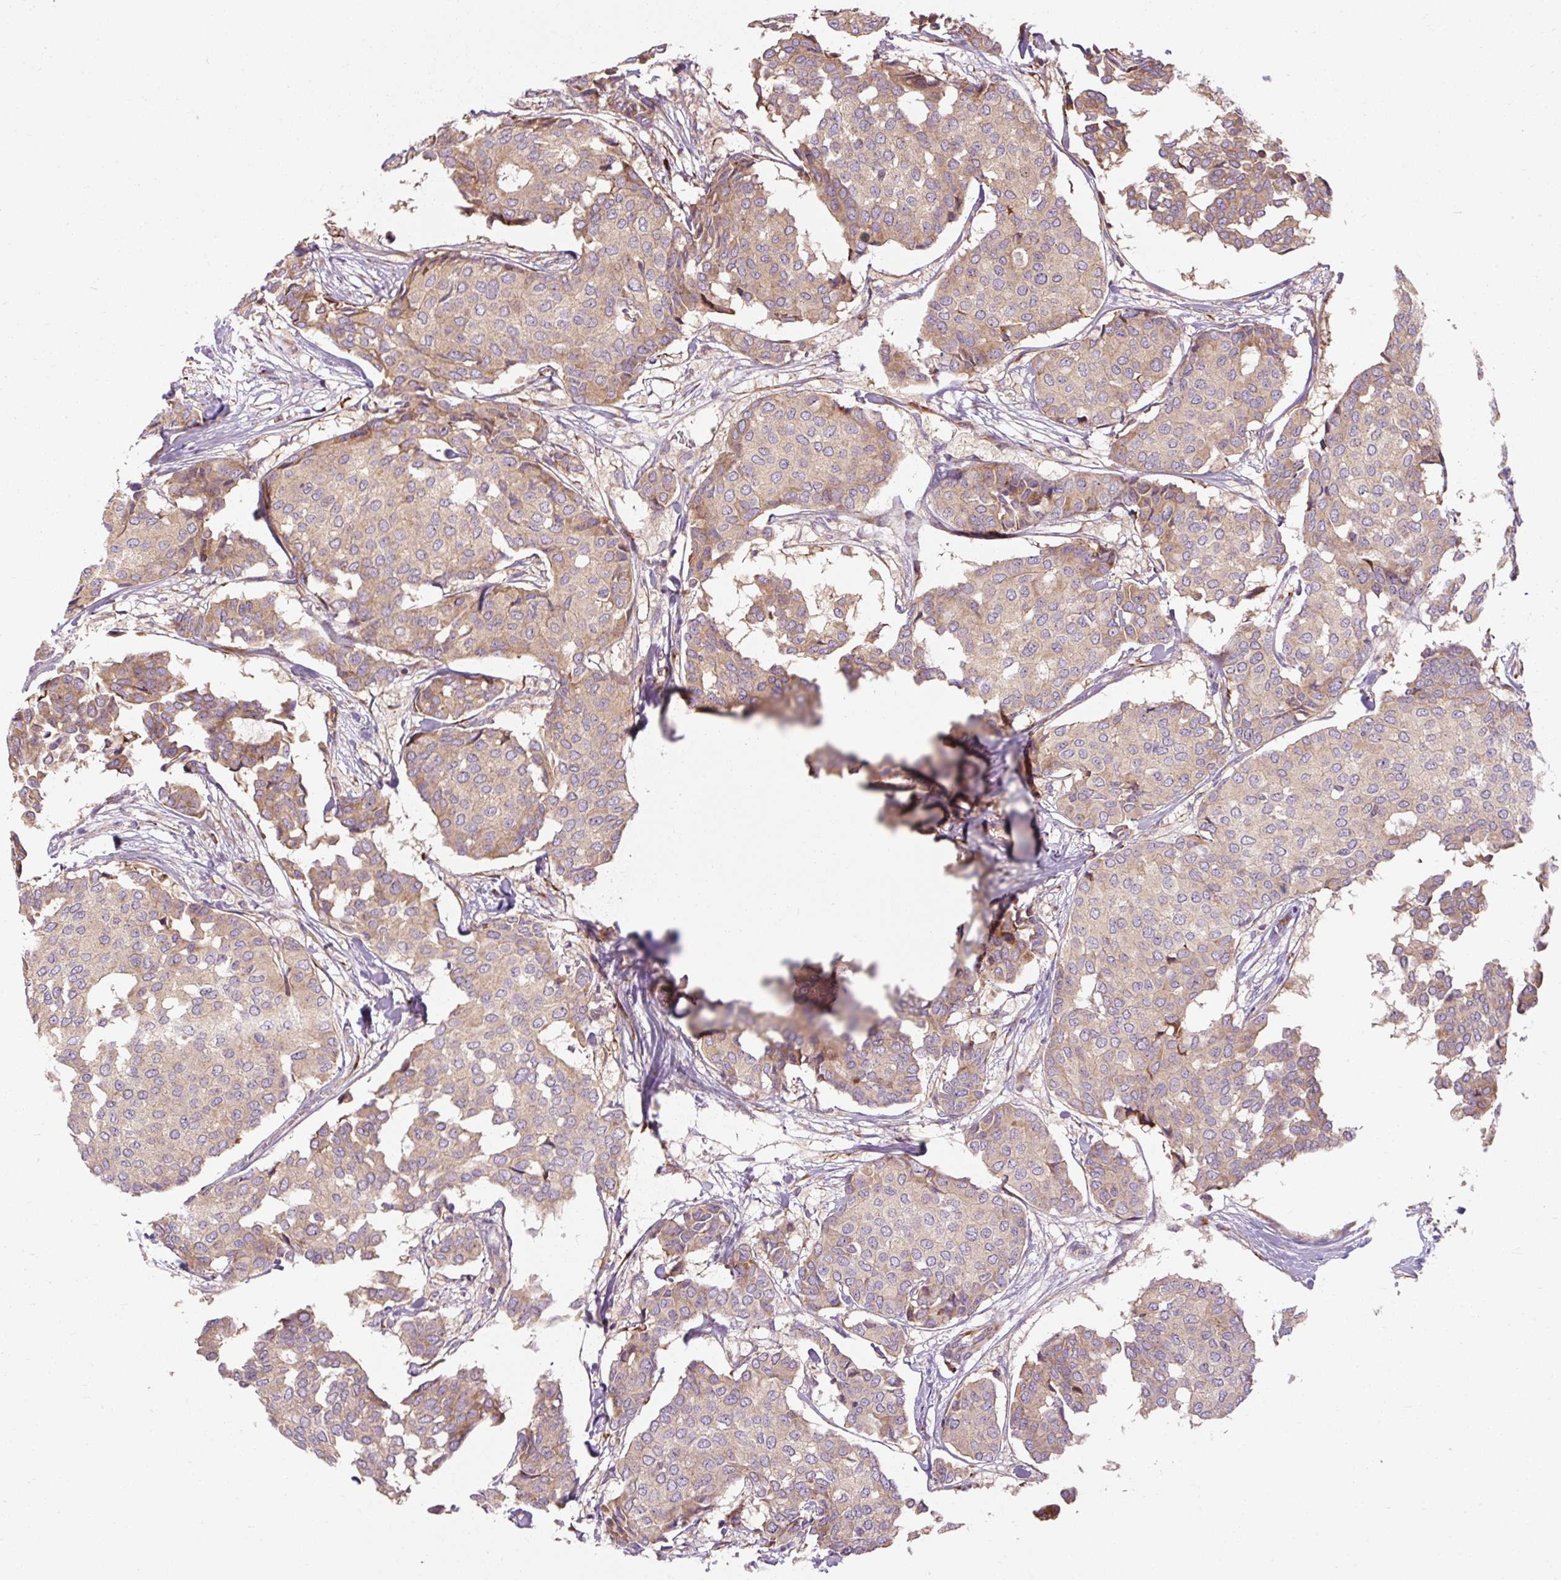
{"staining": {"intensity": "moderate", "quantity": "25%-75%", "location": "cytoplasmic/membranous"}, "tissue": "breast cancer", "cell_type": "Tumor cells", "image_type": "cancer", "snomed": [{"axis": "morphology", "description": "Duct carcinoma"}, {"axis": "topography", "description": "Breast"}], "caption": "DAB immunohistochemical staining of invasive ductal carcinoma (breast) displays moderate cytoplasmic/membranous protein expression in about 25%-75% of tumor cells. (IHC, brightfield microscopy, high magnification).", "gene": "PRSS48", "patient": {"sex": "female", "age": 75}}